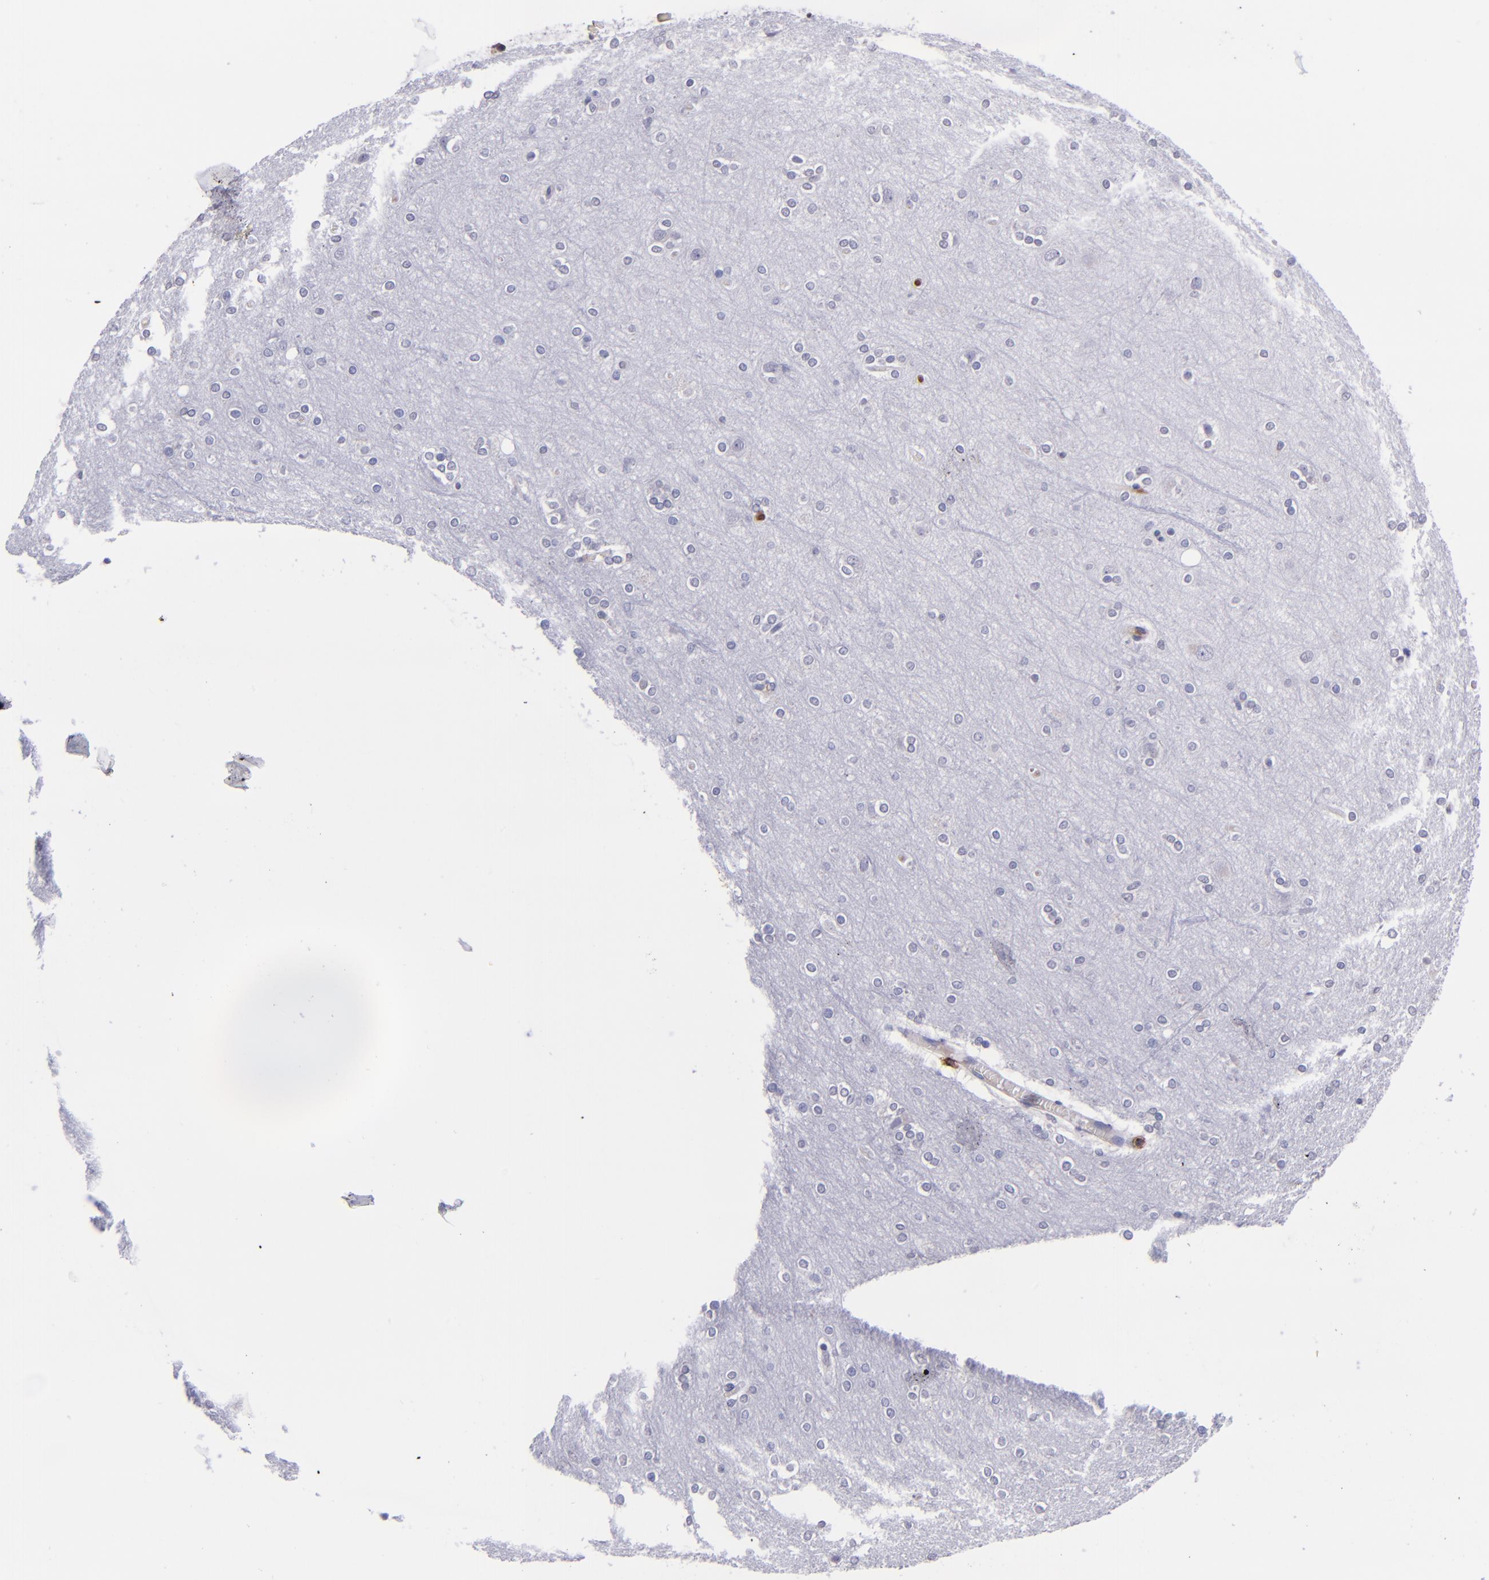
{"staining": {"intensity": "negative", "quantity": "none", "location": "none"}, "tissue": "cerebral cortex", "cell_type": "Endothelial cells", "image_type": "normal", "snomed": [{"axis": "morphology", "description": "Normal tissue, NOS"}, {"axis": "topography", "description": "Cerebral cortex"}], "caption": "Immunohistochemical staining of unremarkable cerebral cortex shows no significant expression in endothelial cells.", "gene": "ICAM3", "patient": {"sex": "female", "age": 54}}